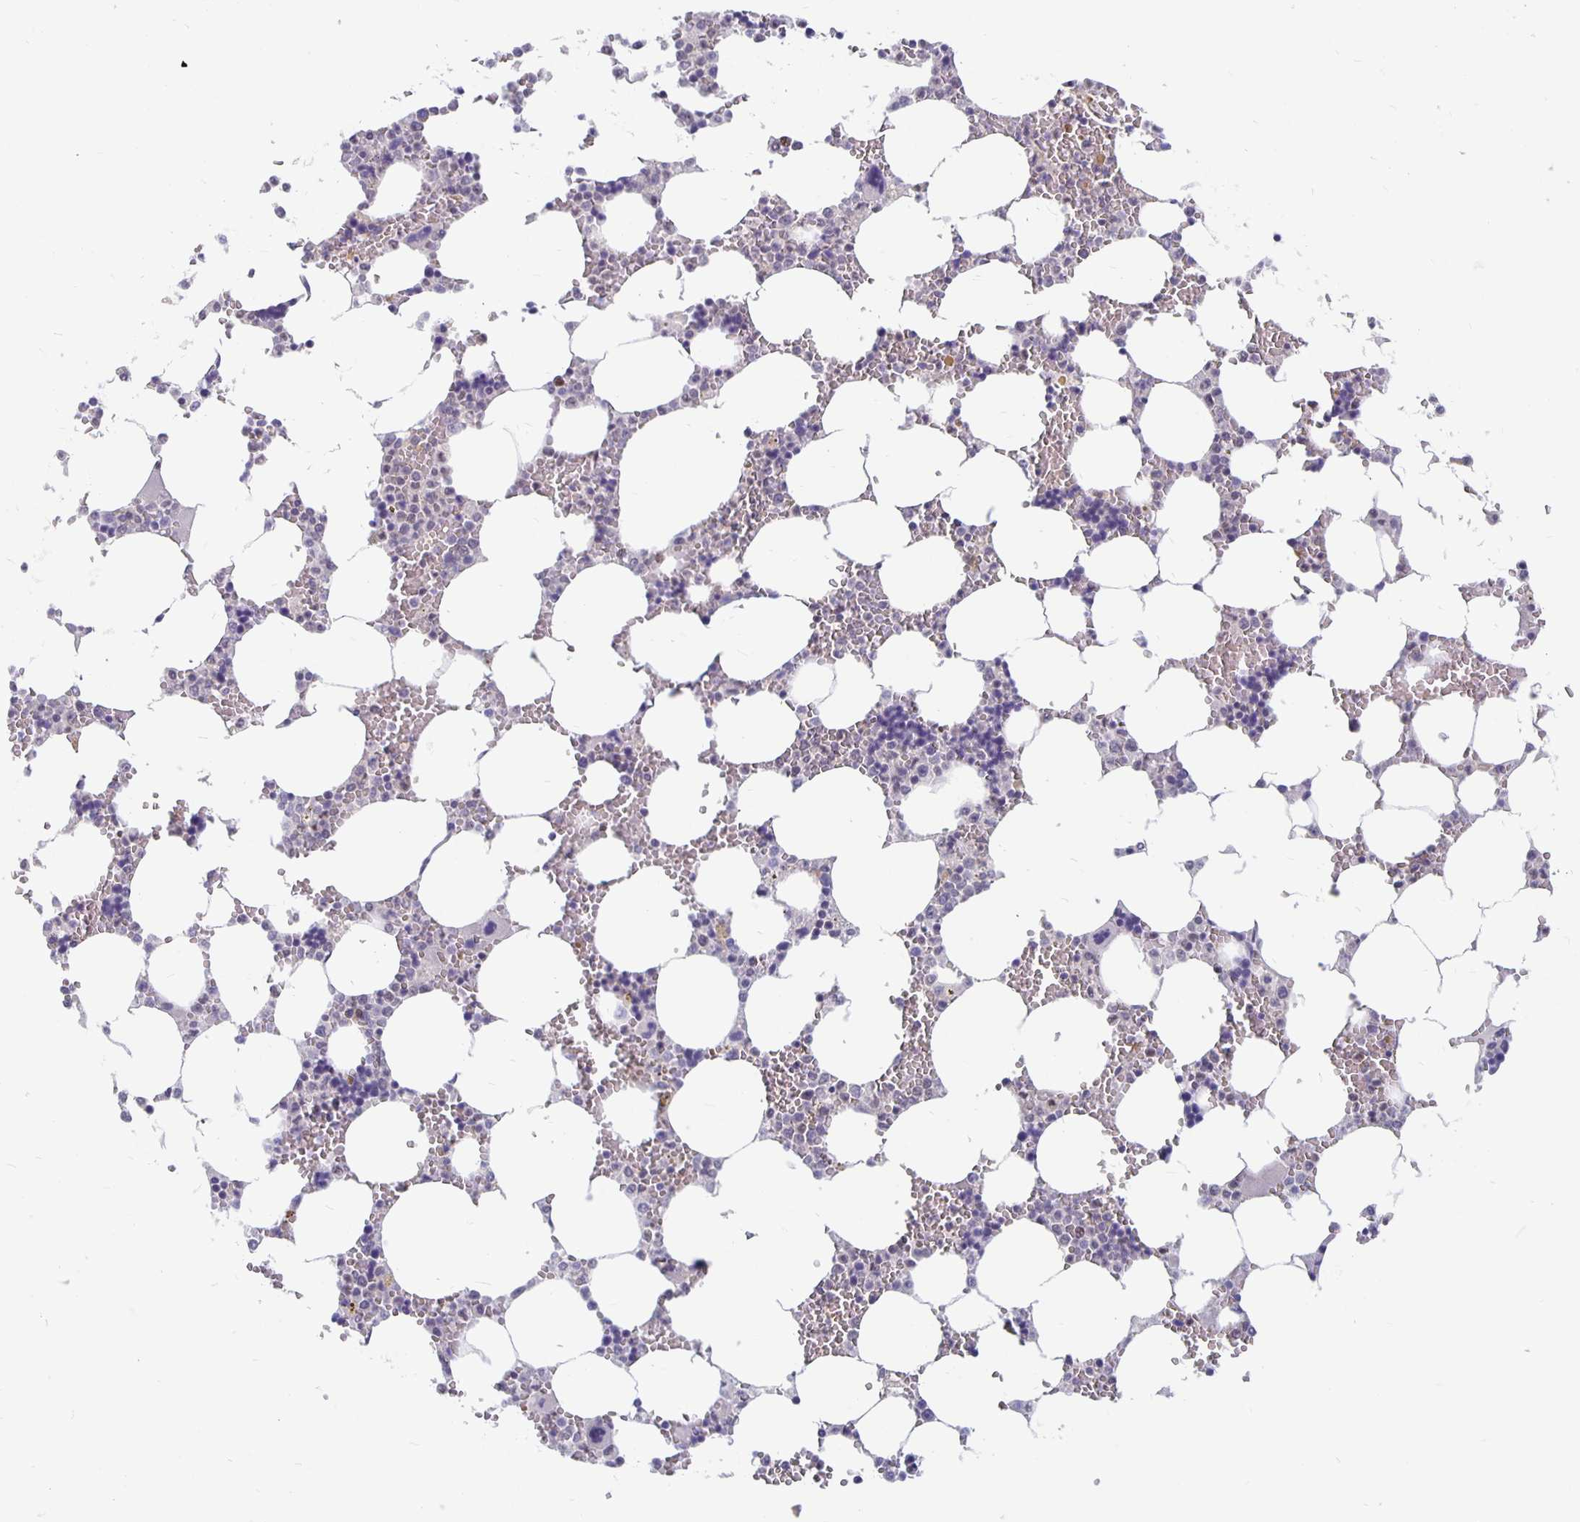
{"staining": {"intensity": "negative", "quantity": "none", "location": "none"}, "tissue": "bone marrow", "cell_type": "Hematopoietic cells", "image_type": "normal", "snomed": [{"axis": "morphology", "description": "Normal tissue, NOS"}, {"axis": "topography", "description": "Bone marrow"}], "caption": "The histopathology image reveals no staining of hematopoietic cells in benign bone marrow. (DAB IHC, high magnification).", "gene": "ZNF691", "patient": {"sex": "male", "age": 64}}